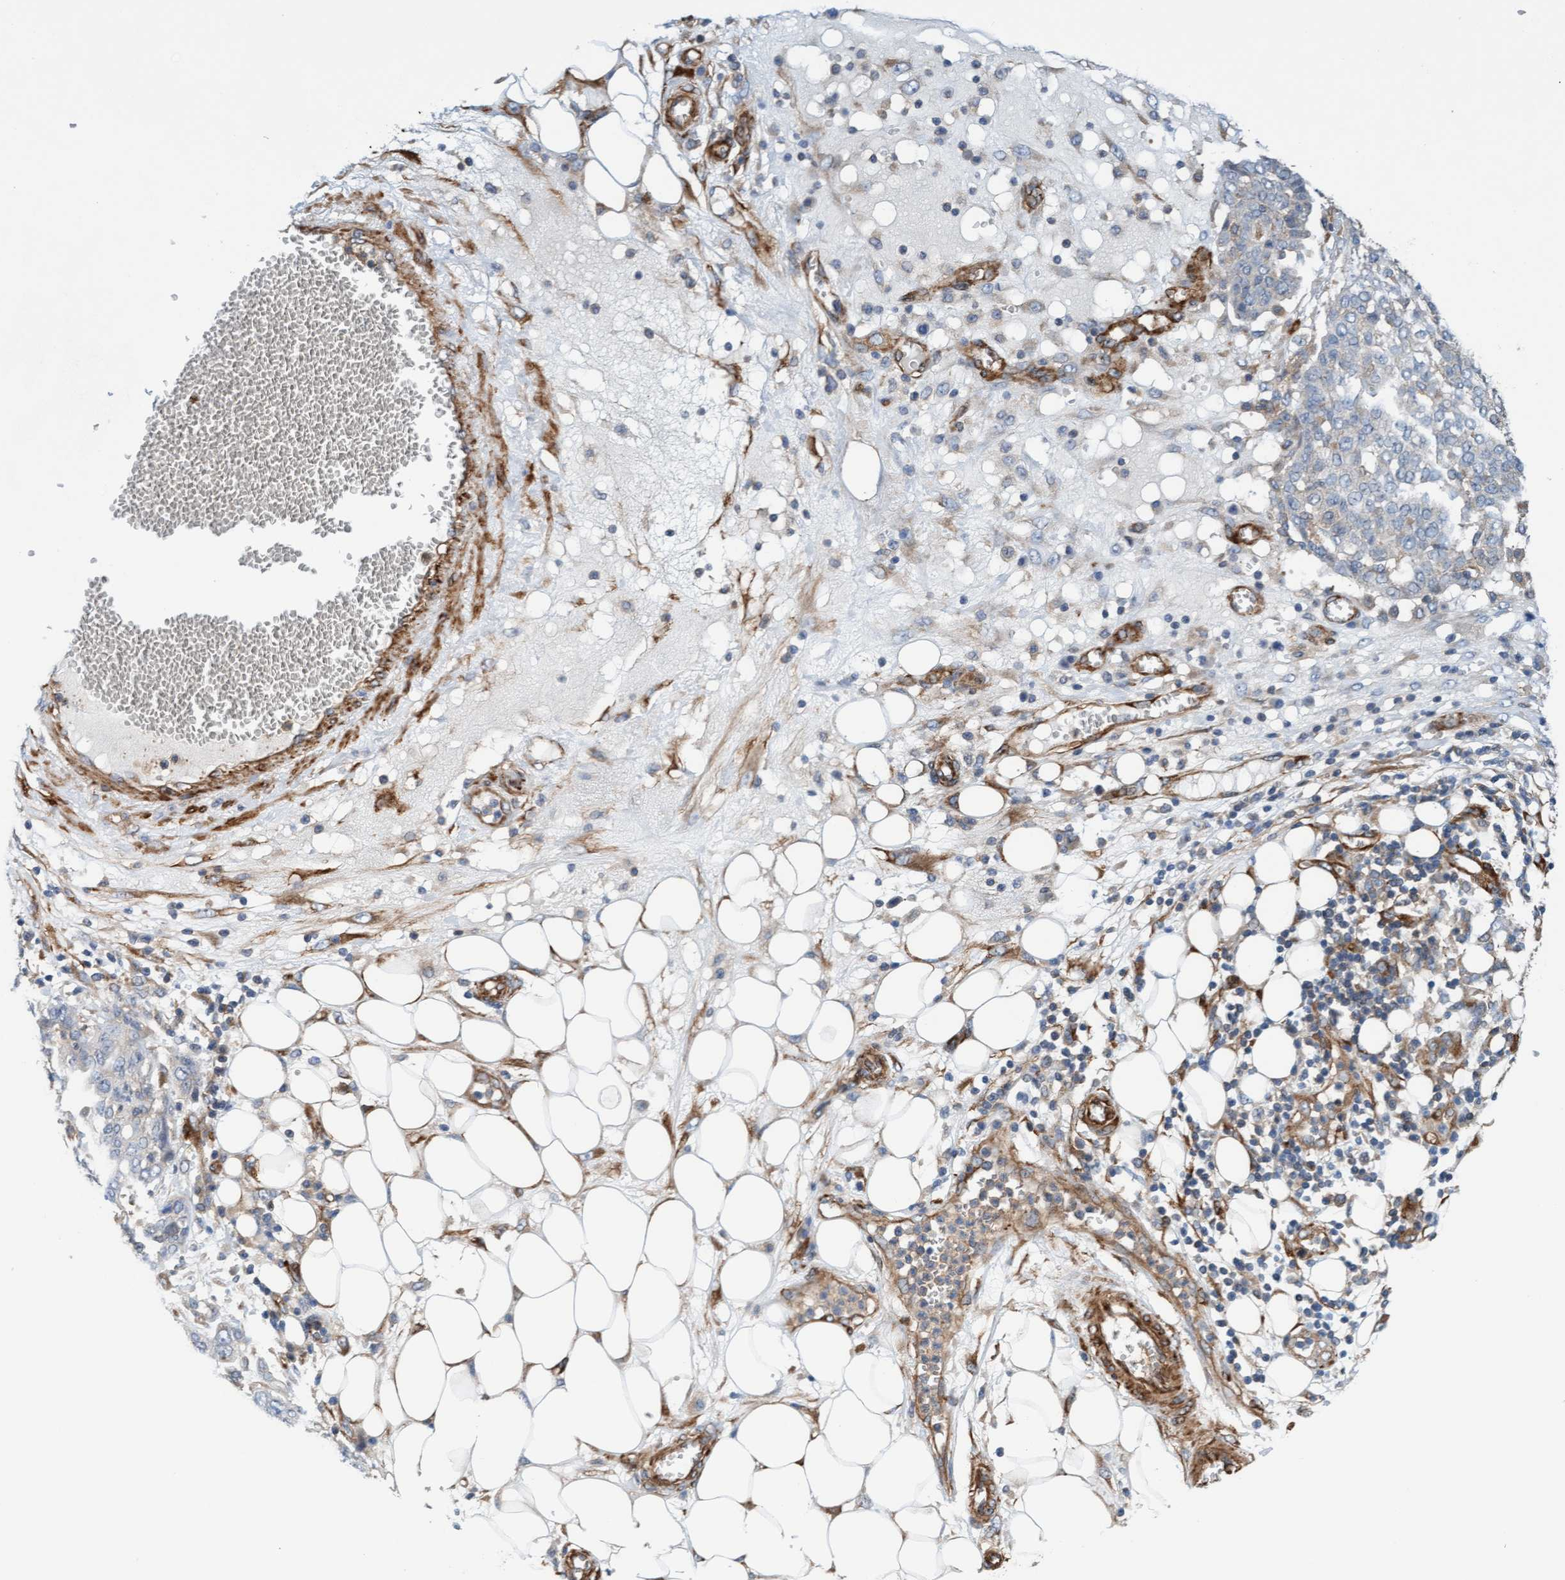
{"staining": {"intensity": "negative", "quantity": "none", "location": "none"}, "tissue": "ovarian cancer", "cell_type": "Tumor cells", "image_type": "cancer", "snomed": [{"axis": "morphology", "description": "Cystadenocarcinoma, serous, NOS"}, {"axis": "topography", "description": "Soft tissue"}, {"axis": "topography", "description": "Ovary"}], "caption": "High power microscopy photomicrograph of an immunohistochemistry photomicrograph of ovarian cancer (serous cystadenocarcinoma), revealing no significant positivity in tumor cells.", "gene": "FMNL3", "patient": {"sex": "female", "age": 57}}